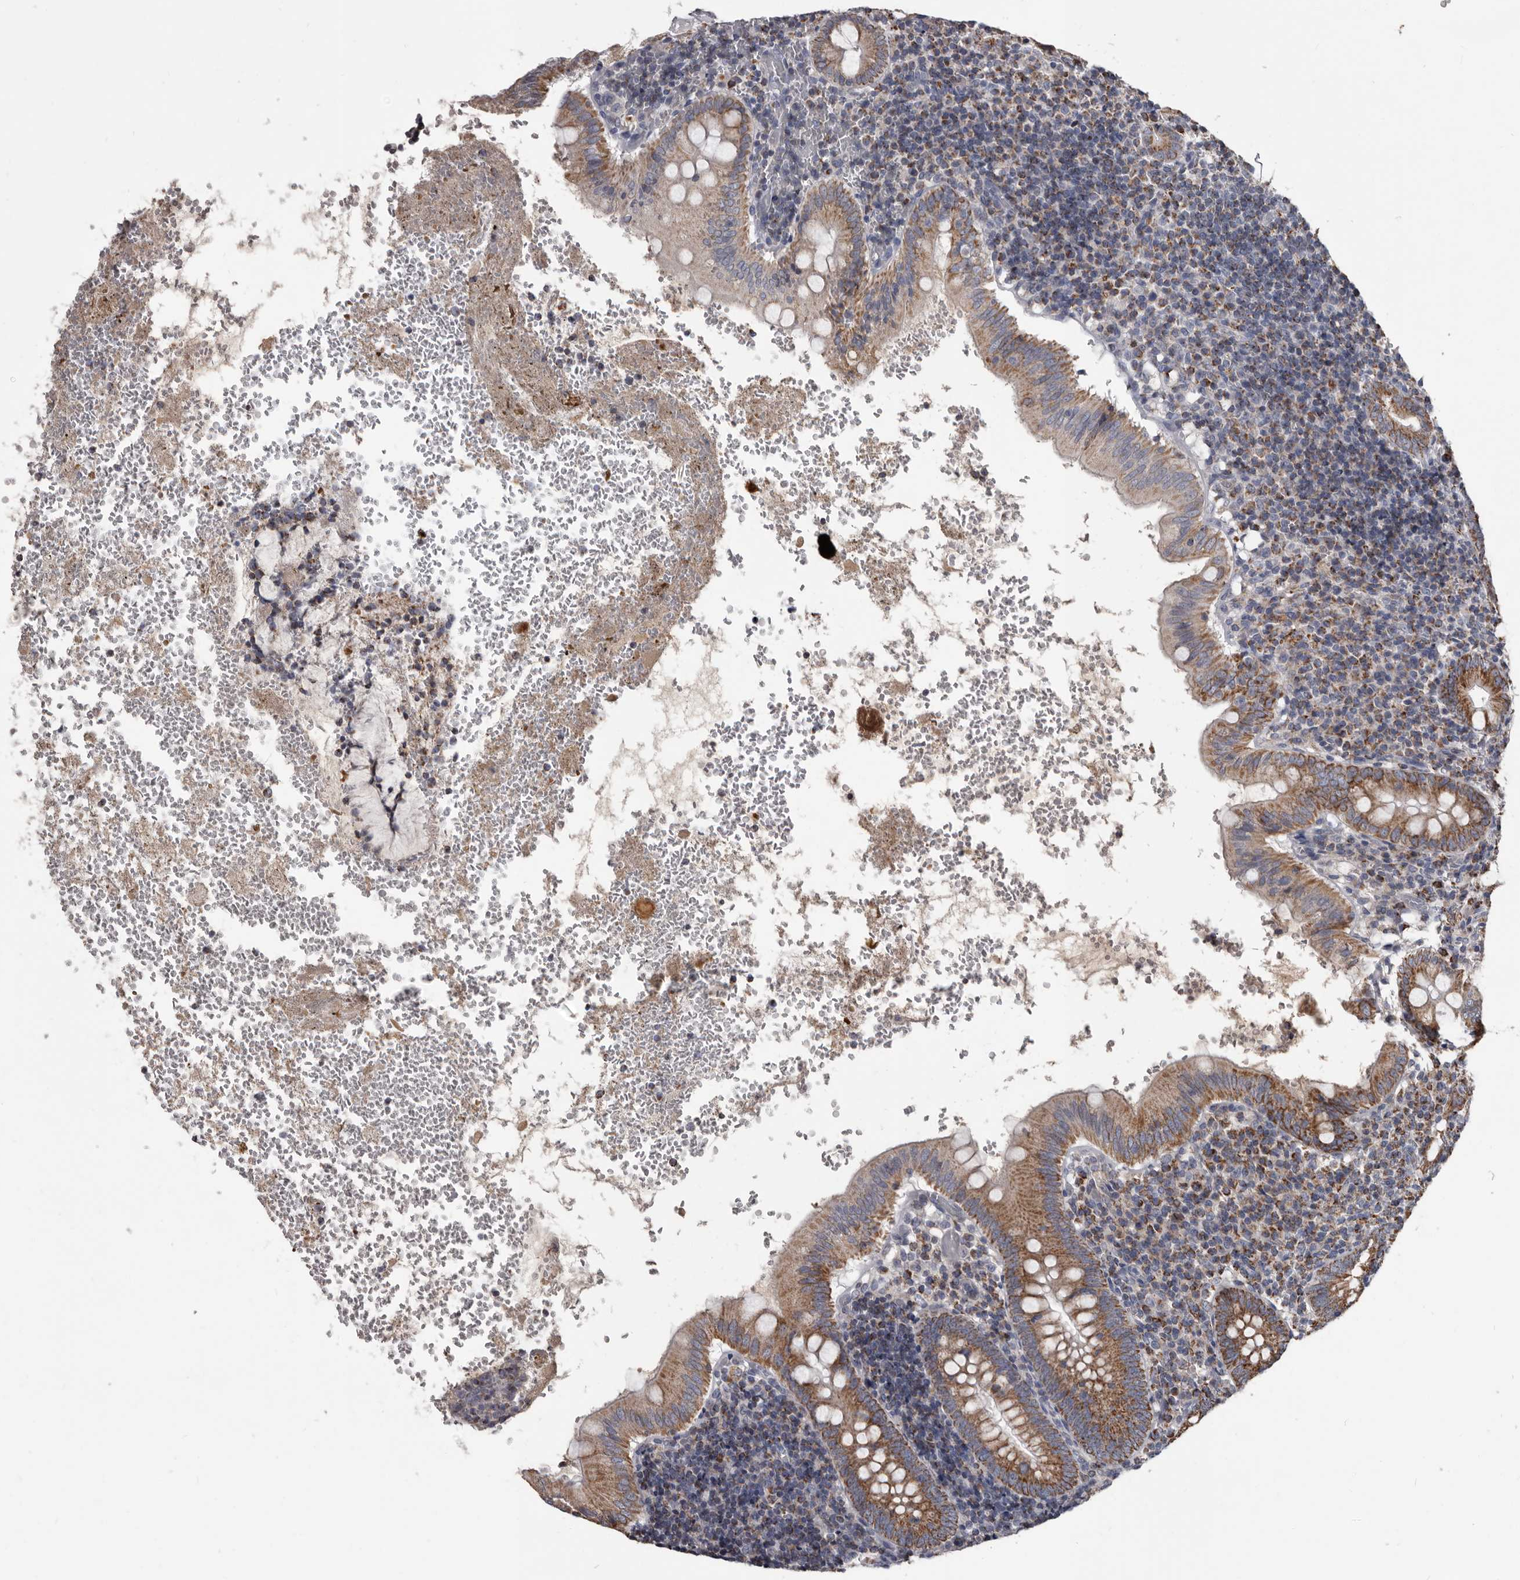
{"staining": {"intensity": "moderate", "quantity": ">75%", "location": "cytoplasmic/membranous"}, "tissue": "appendix", "cell_type": "Glandular cells", "image_type": "normal", "snomed": [{"axis": "morphology", "description": "Normal tissue, NOS"}, {"axis": "topography", "description": "Appendix"}], "caption": "The histopathology image demonstrates immunohistochemical staining of normal appendix. There is moderate cytoplasmic/membranous expression is appreciated in approximately >75% of glandular cells.", "gene": "ALDH5A1", "patient": {"sex": "male", "age": 8}}